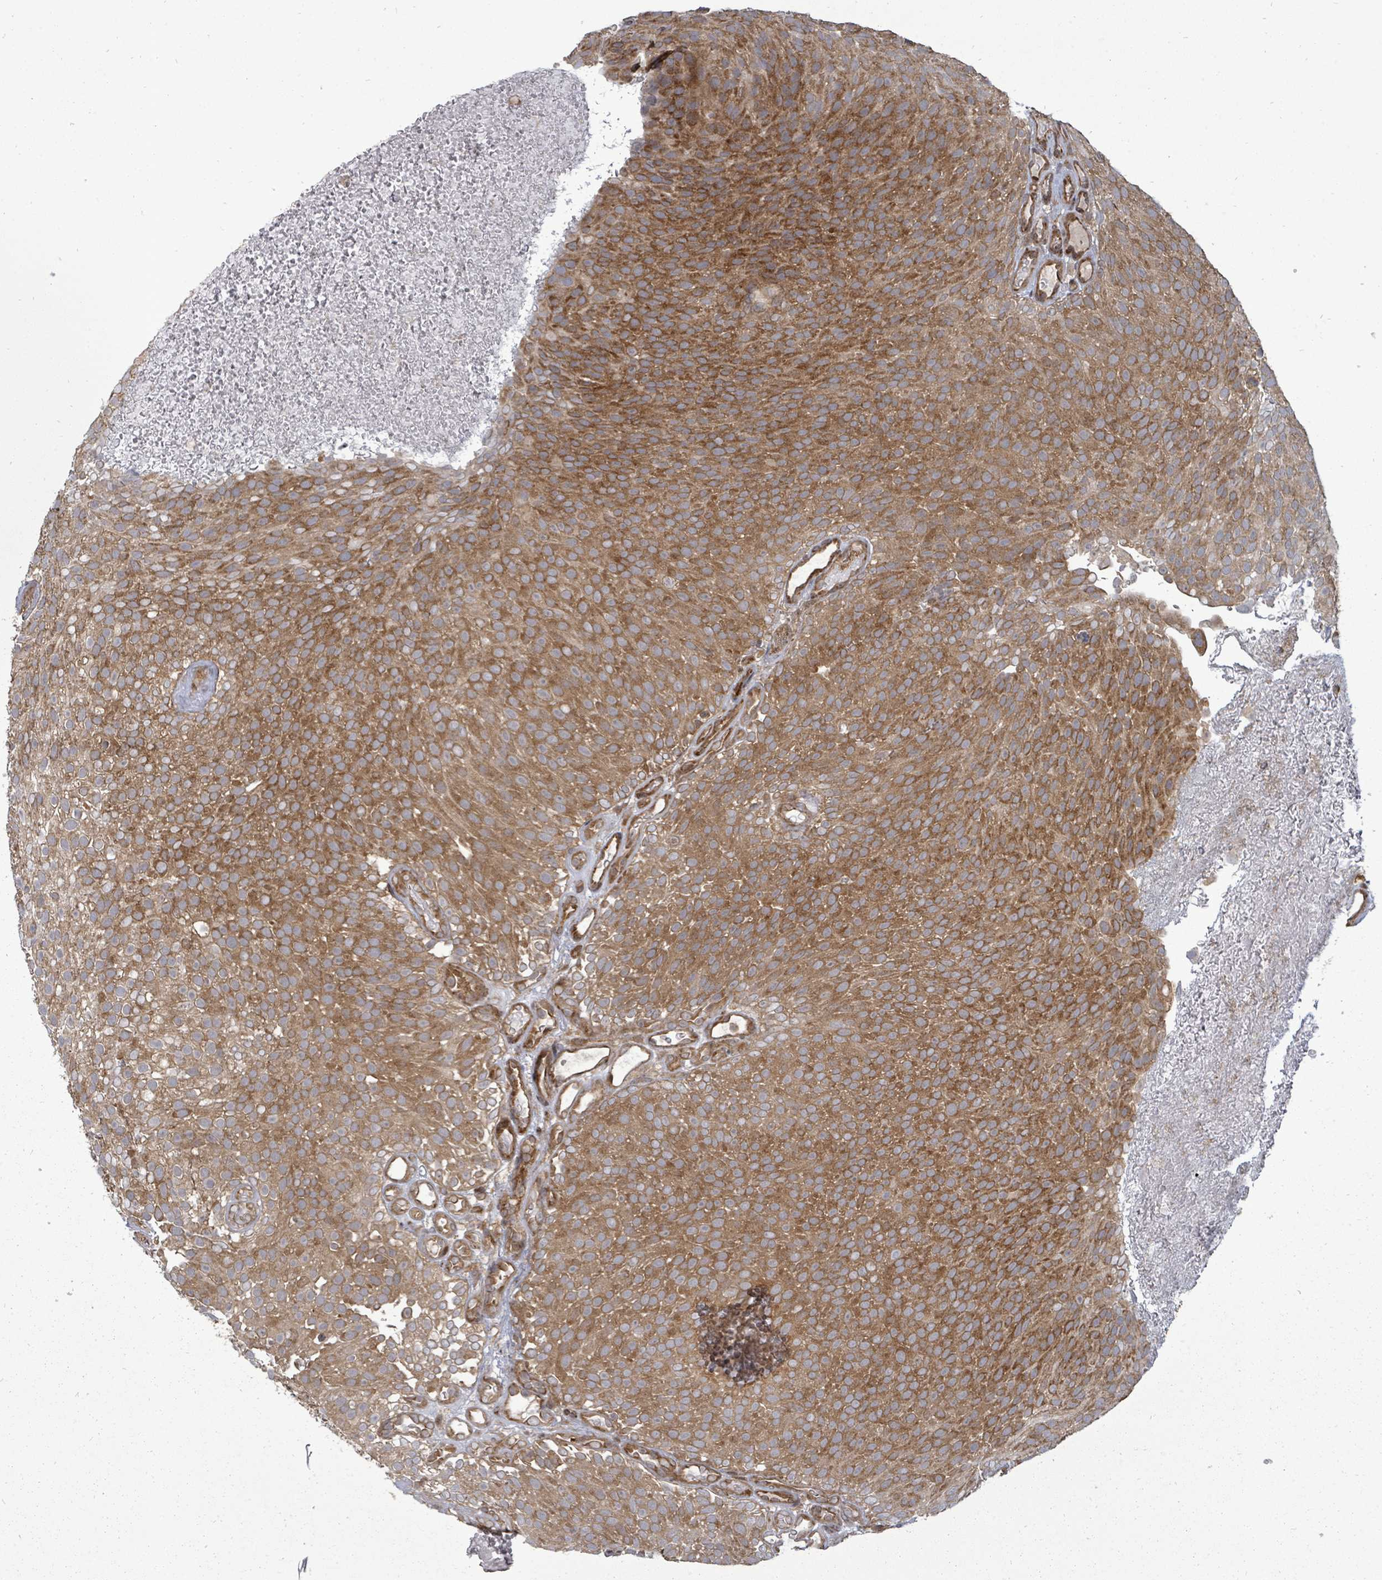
{"staining": {"intensity": "moderate", "quantity": ">75%", "location": "cytoplasmic/membranous"}, "tissue": "urothelial cancer", "cell_type": "Tumor cells", "image_type": "cancer", "snomed": [{"axis": "morphology", "description": "Urothelial carcinoma, Low grade"}, {"axis": "topography", "description": "Urinary bladder"}], "caption": "Urothelial carcinoma (low-grade) stained with immunohistochemistry (IHC) shows moderate cytoplasmic/membranous positivity in approximately >75% of tumor cells.", "gene": "EIF3C", "patient": {"sex": "male", "age": 78}}